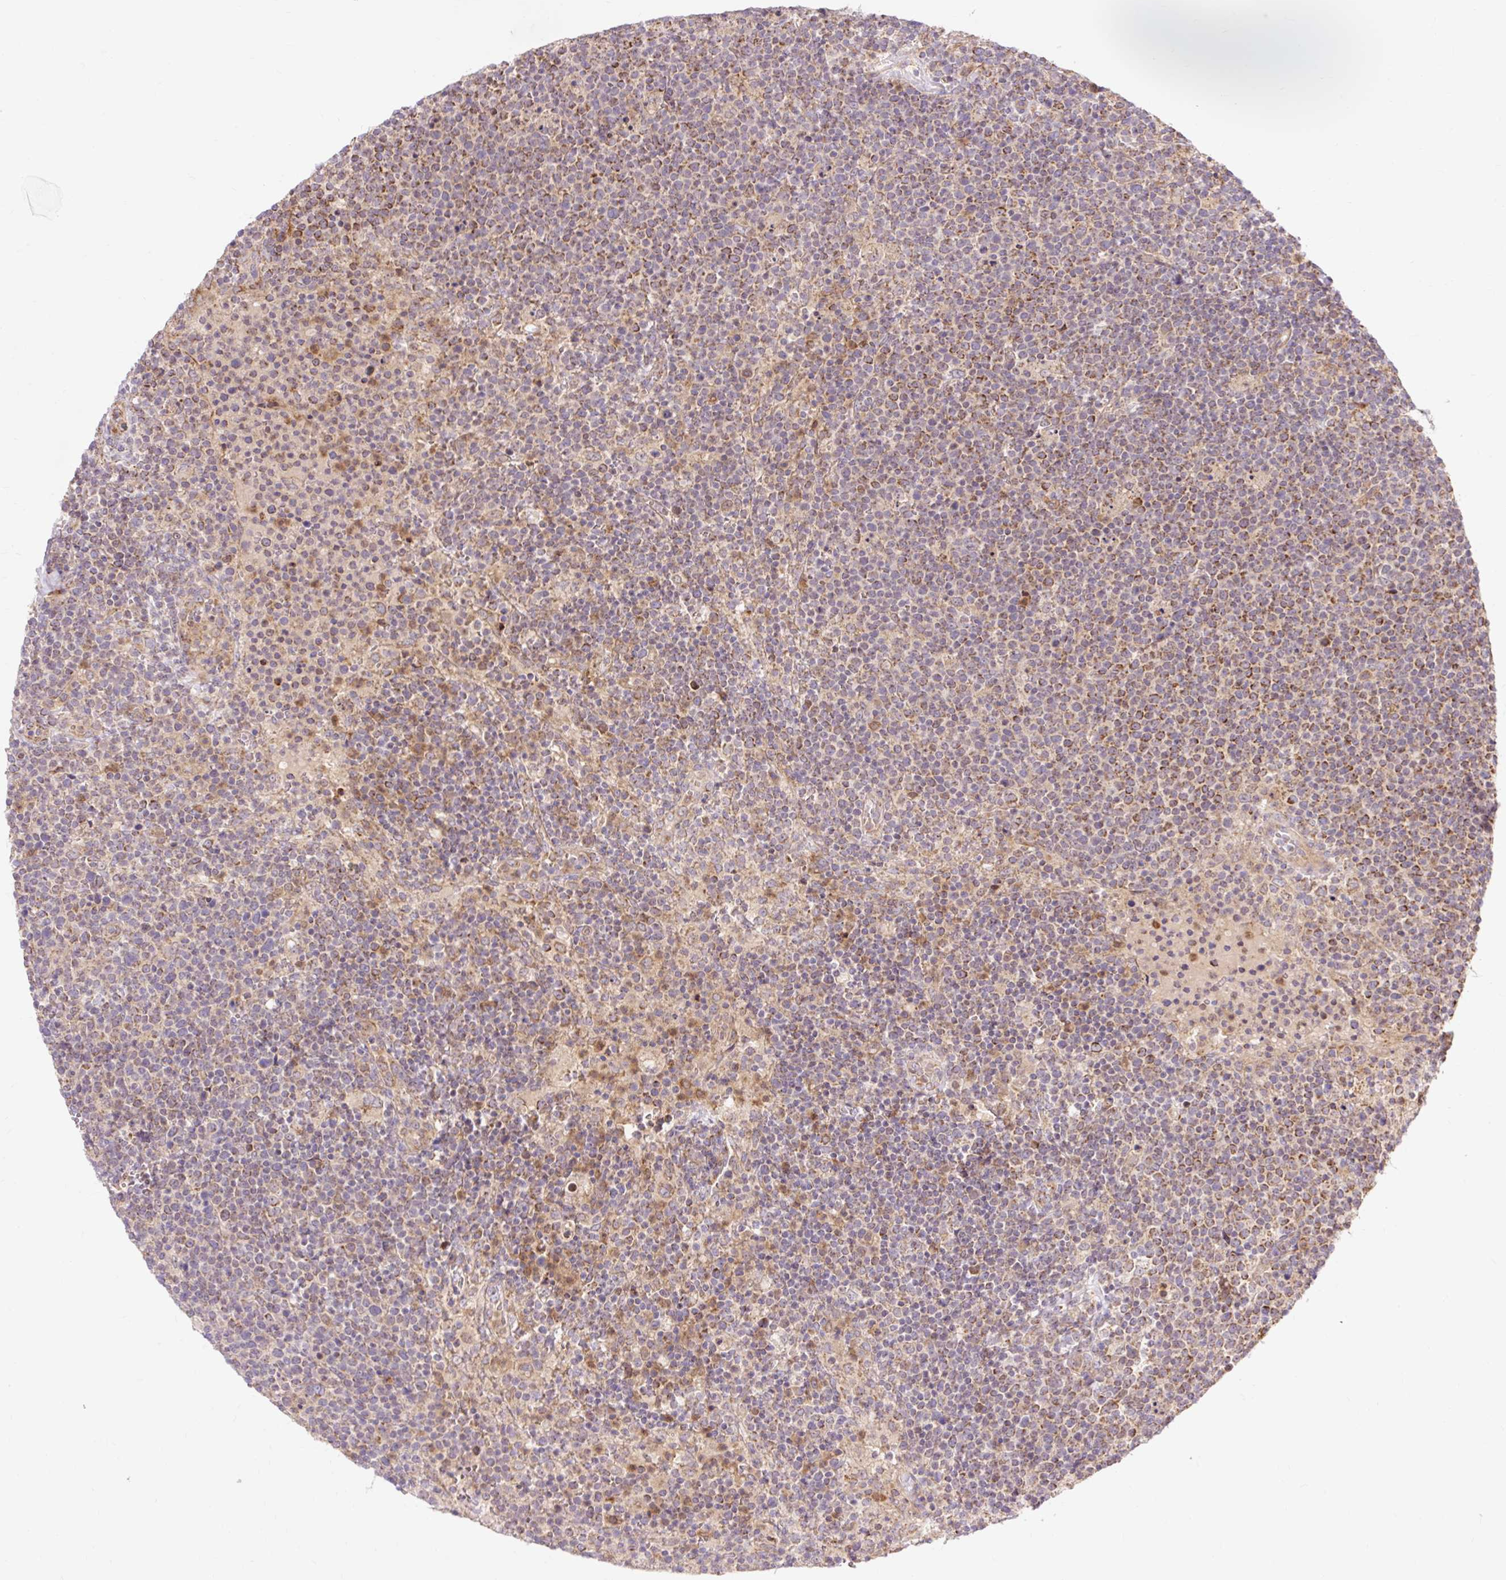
{"staining": {"intensity": "moderate", "quantity": "25%-75%", "location": "cytoplasmic/membranous"}, "tissue": "lymphoma", "cell_type": "Tumor cells", "image_type": "cancer", "snomed": [{"axis": "morphology", "description": "Malignant lymphoma, non-Hodgkin's type, High grade"}, {"axis": "topography", "description": "Lymph node"}], "caption": "Protein analysis of high-grade malignant lymphoma, non-Hodgkin's type tissue exhibits moderate cytoplasmic/membranous positivity in about 25%-75% of tumor cells. (IHC, brightfield microscopy, high magnification).", "gene": "TRIAP1", "patient": {"sex": "male", "age": 61}}